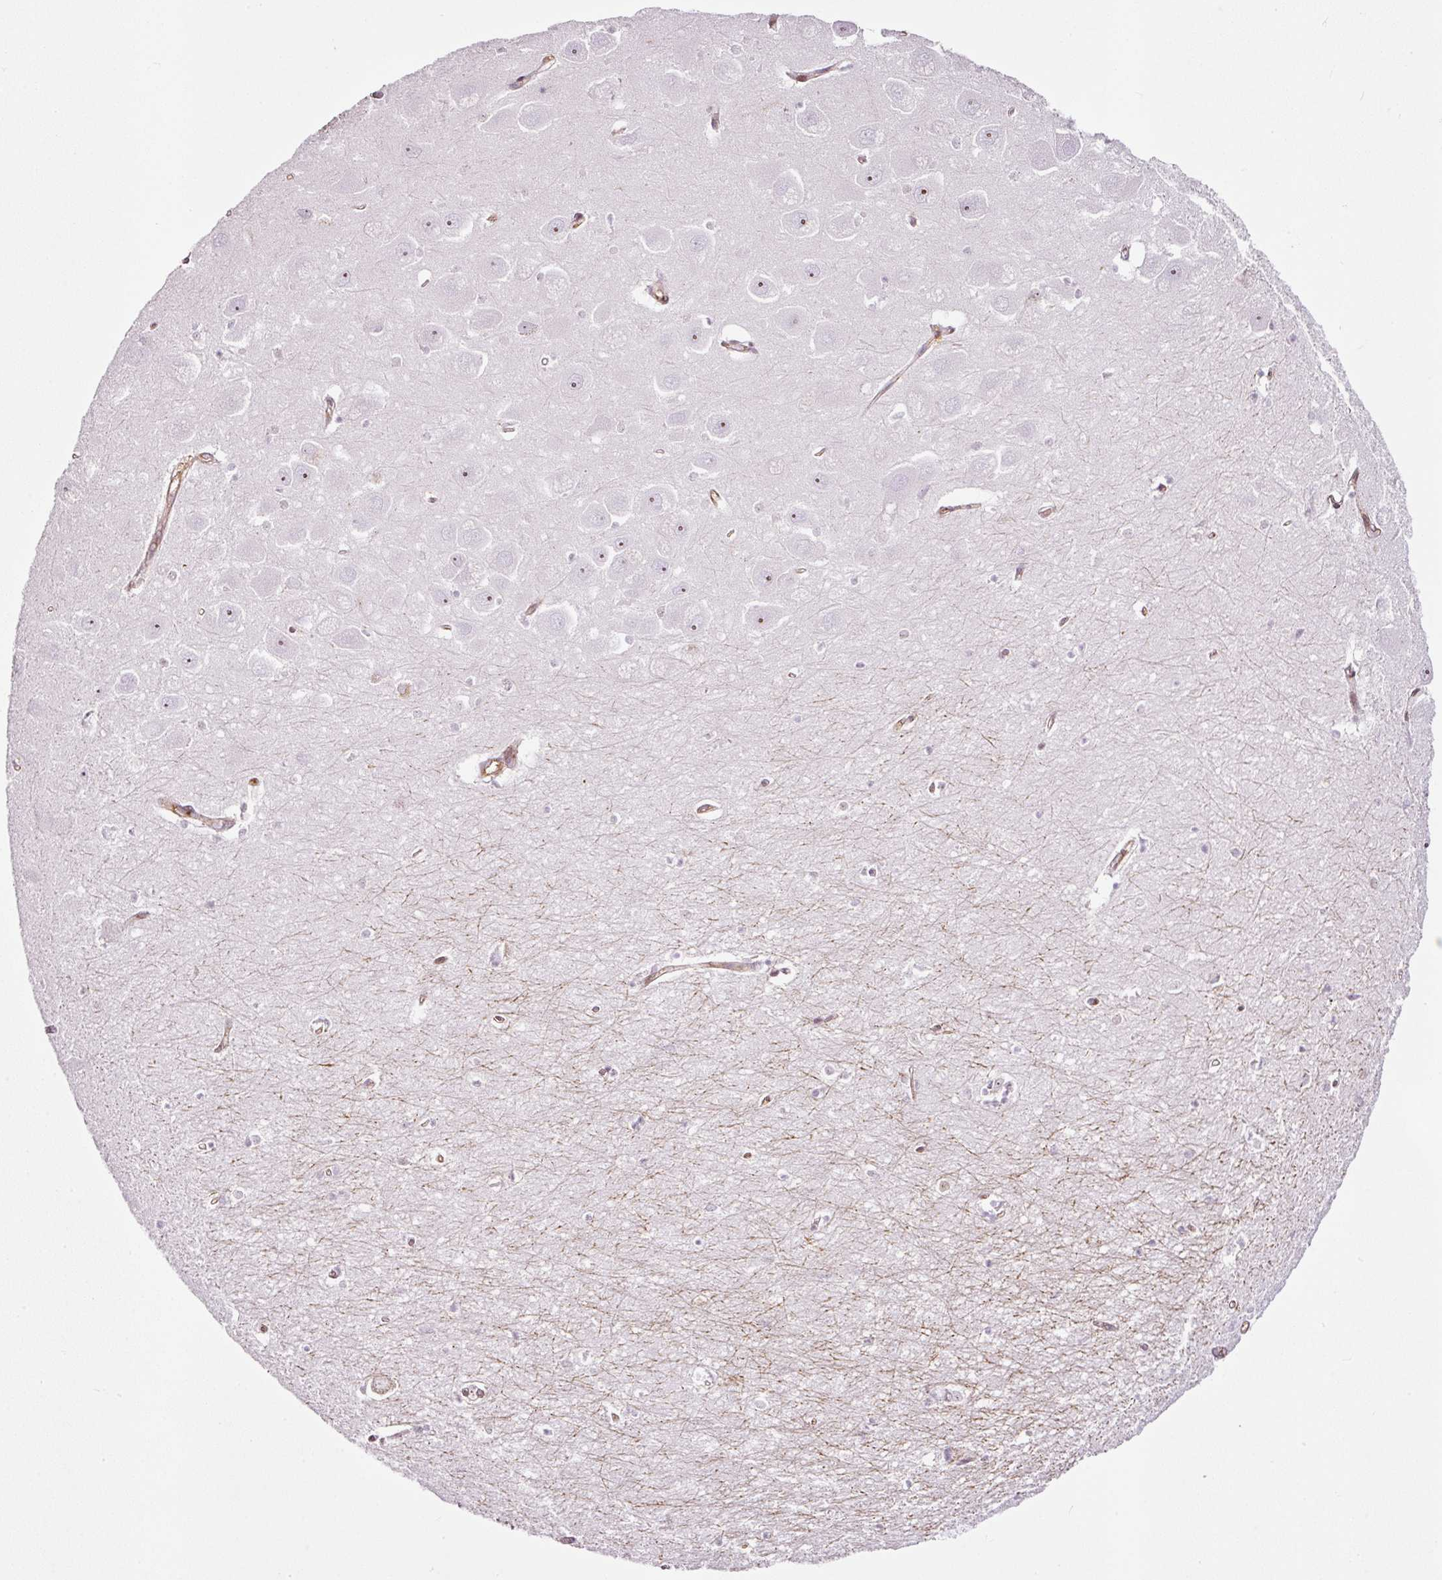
{"staining": {"intensity": "negative", "quantity": "none", "location": "none"}, "tissue": "hippocampus", "cell_type": "Glial cells", "image_type": "normal", "snomed": [{"axis": "morphology", "description": "Normal tissue, NOS"}, {"axis": "topography", "description": "Hippocampus"}], "caption": "Immunohistochemistry photomicrograph of unremarkable hippocampus: human hippocampus stained with DAB demonstrates no significant protein positivity in glial cells.", "gene": "SCNM1", "patient": {"sex": "female", "age": 64}}